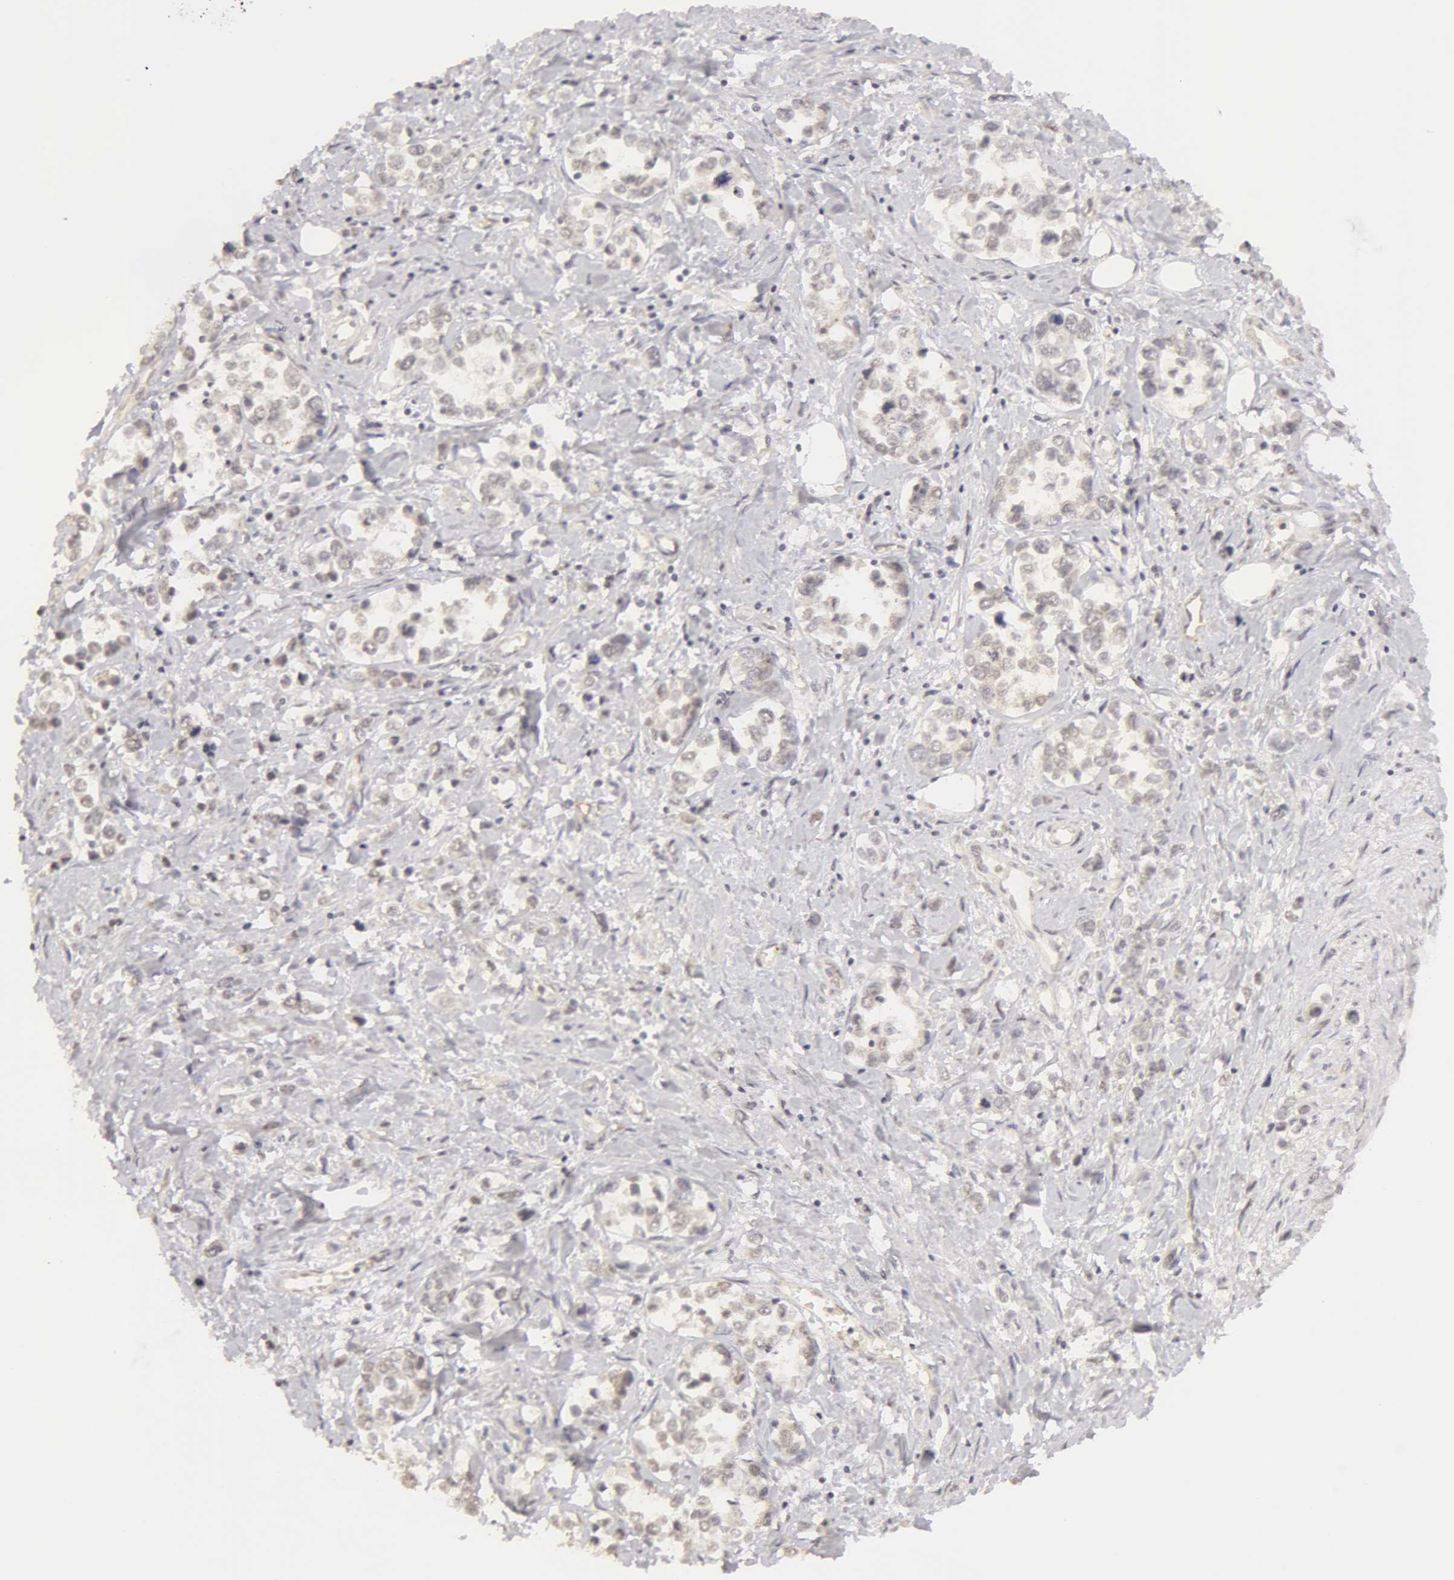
{"staining": {"intensity": "weak", "quantity": "25%-75%", "location": "nuclear"}, "tissue": "stomach cancer", "cell_type": "Tumor cells", "image_type": "cancer", "snomed": [{"axis": "morphology", "description": "Adenocarcinoma, NOS"}, {"axis": "topography", "description": "Stomach, upper"}], "caption": "DAB immunohistochemical staining of human adenocarcinoma (stomach) displays weak nuclear protein positivity in approximately 25%-75% of tumor cells. The staining was performed using DAB (3,3'-diaminobenzidine) to visualize the protein expression in brown, while the nuclei were stained in blue with hematoxylin (Magnification: 20x).", "gene": "ADAM10", "patient": {"sex": "male", "age": 76}}